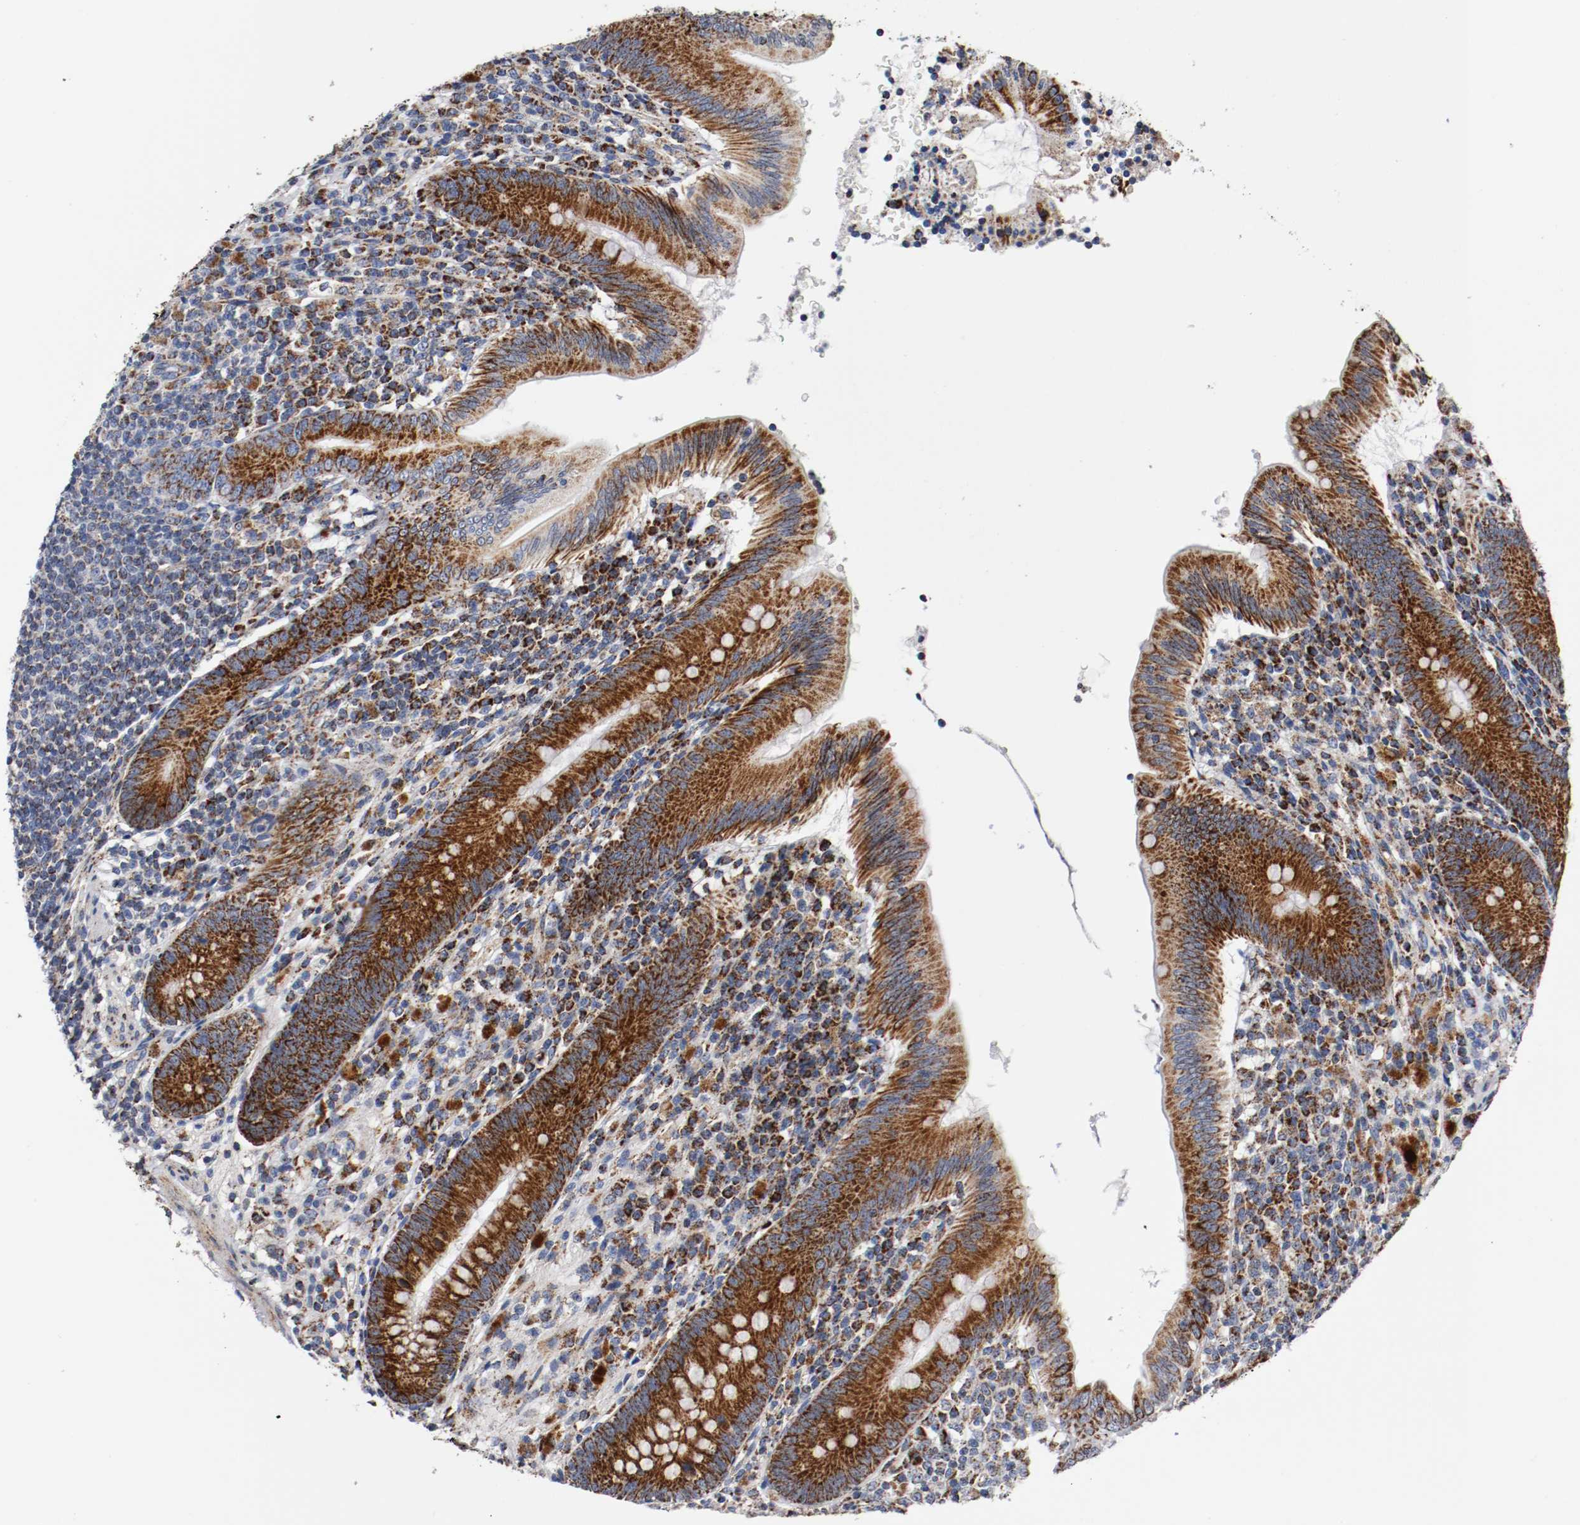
{"staining": {"intensity": "strong", "quantity": ">75%", "location": "cytoplasmic/membranous"}, "tissue": "appendix", "cell_type": "Glandular cells", "image_type": "normal", "snomed": [{"axis": "morphology", "description": "Normal tissue, NOS"}, {"axis": "morphology", "description": "Inflammation, NOS"}, {"axis": "topography", "description": "Appendix"}], "caption": "Immunohistochemical staining of benign human appendix reveals >75% levels of strong cytoplasmic/membranous protein positivity in about >75% of glandular cells. Nuclei are stained in blue.", "gene": "TUBD1", "patient": {"sex": "male", "age": 46}}